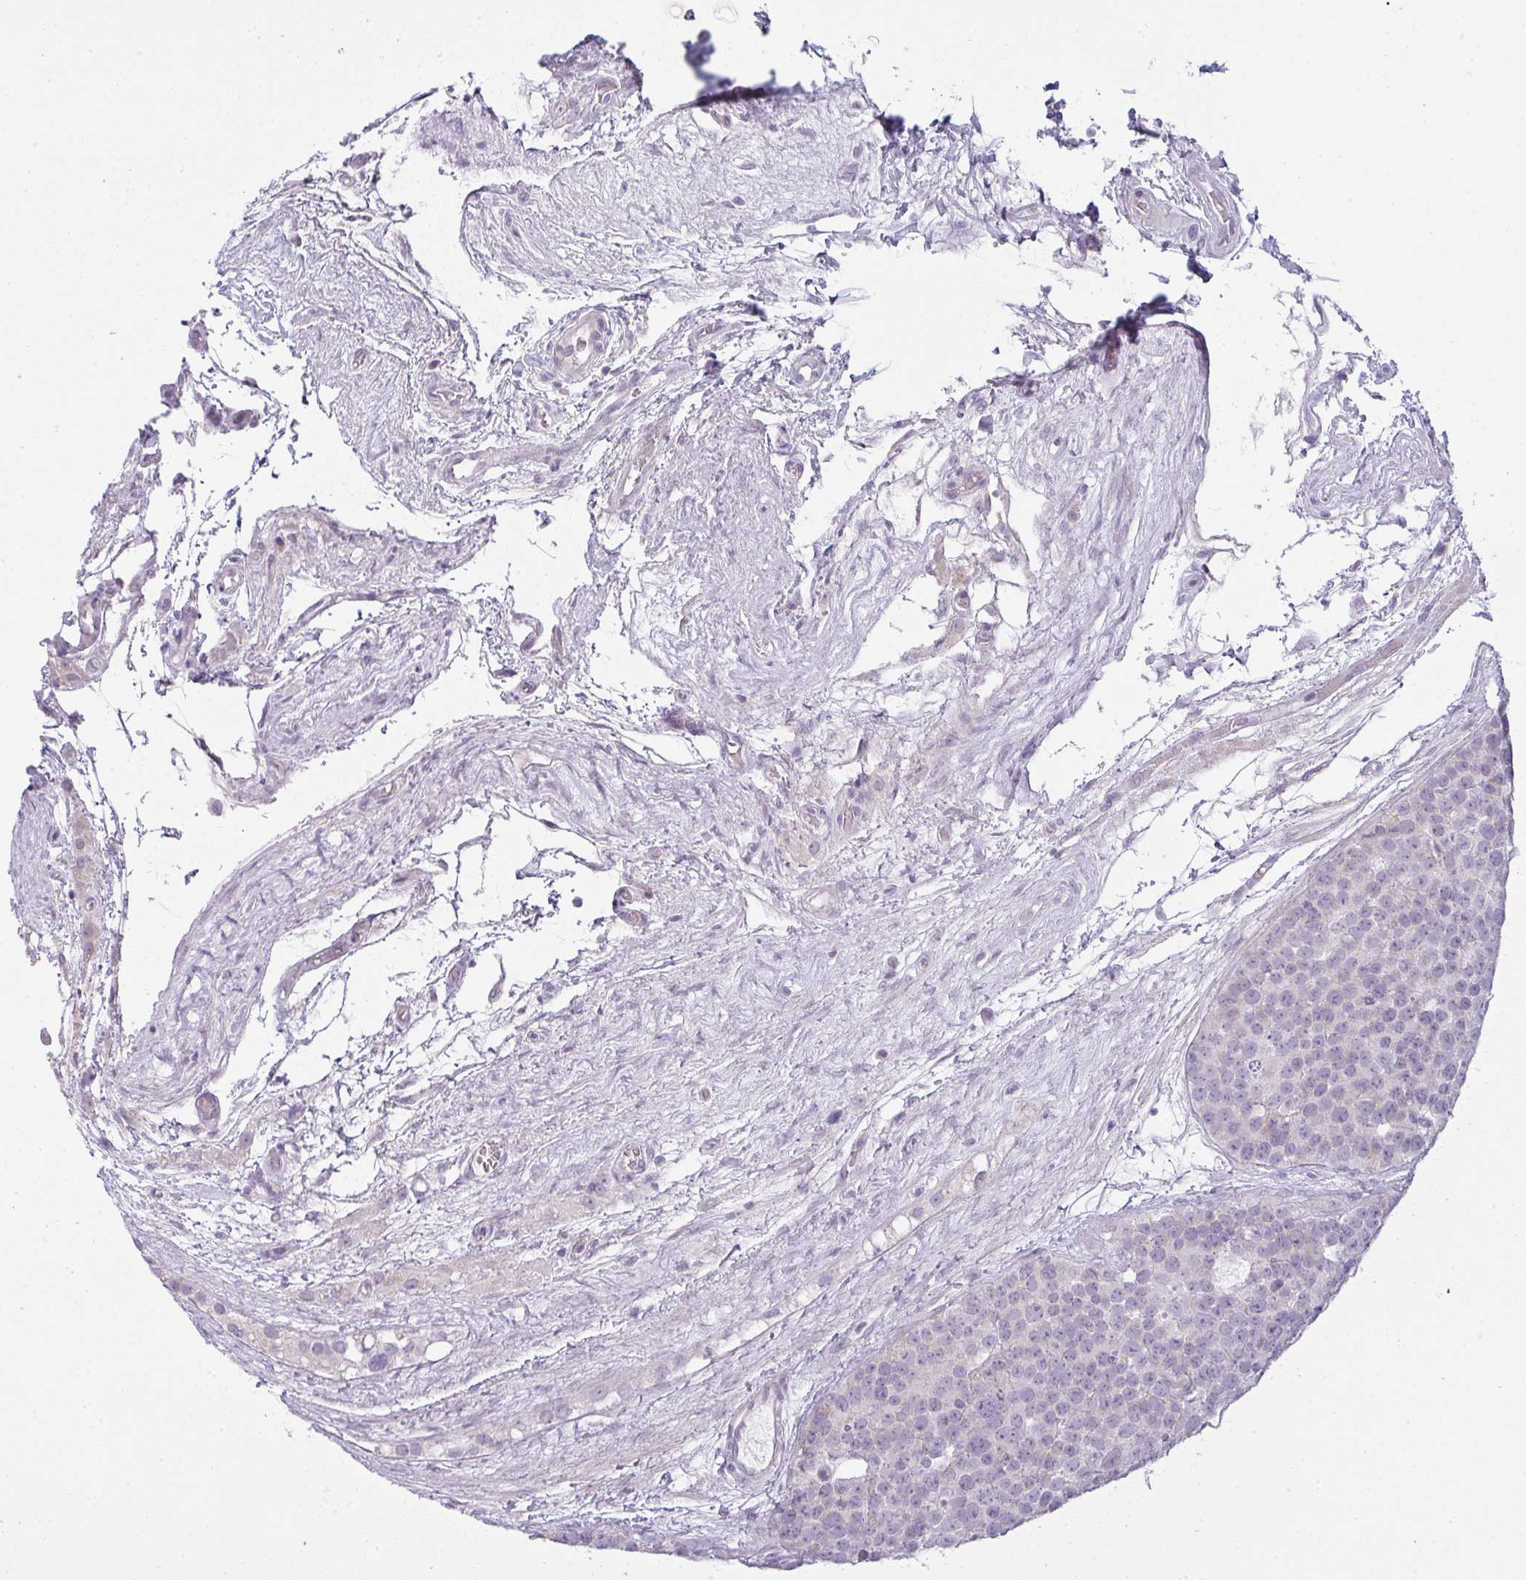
{"staining": {"intensity": "negative", "quantity": "none", "location": "none"}, "tissue": "testis cancer", "cell_type": "Tumor cells", "image_type": "cancer", "snomed": [{"axis": "morphology", "description": "Seminoma, NOS"}, {"axis": "topography", "description": "Testis"}], "caption": "This is an immunohistochemistry photomicrograph of testis seminoma. There is no staining in tumor cells.", "gene": "SIRPB2", "patient": {"sex": "male", "age": 71}}